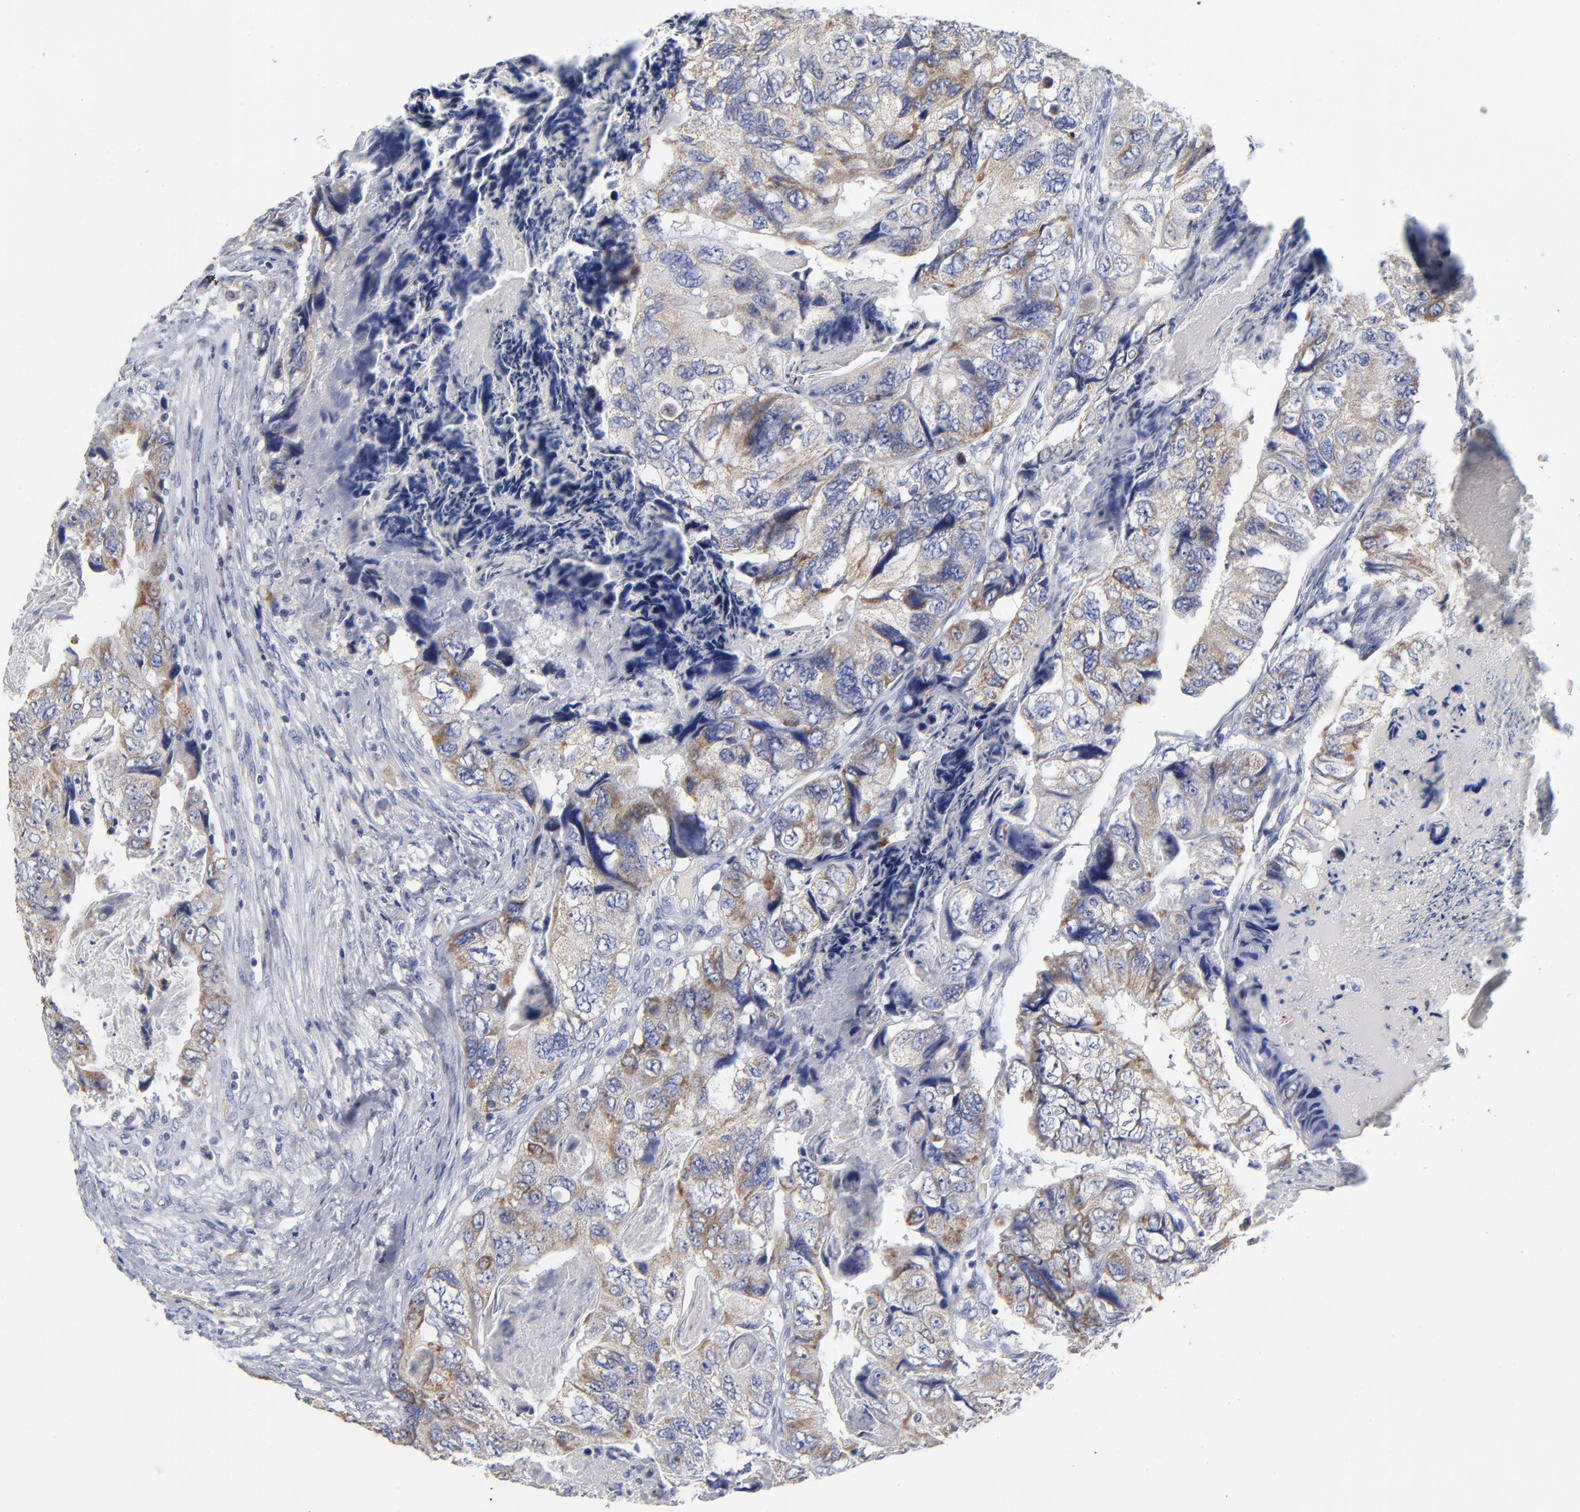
{"staining": {"intensity": "moderate", "quantity": ">75%", "location": "cytoplasmic/membranous"}, "tissue": "colorectal cancer", "cell_type": "Tumor cells", "image_type": "cancer", "snomed": [{"axis": "morphology", "description": "Adenocarcinoma, NOS"}, {"axis": "topography", "description": "Rectum"}], "caption": "Brown immunohistochemical staining in human colorectal cancer shows moderate cytoplasmic/membranous positivity in about >75% of tumor cells.", "gene": "PTP4A1", "patient": {"sex": "female", "age": 82}}